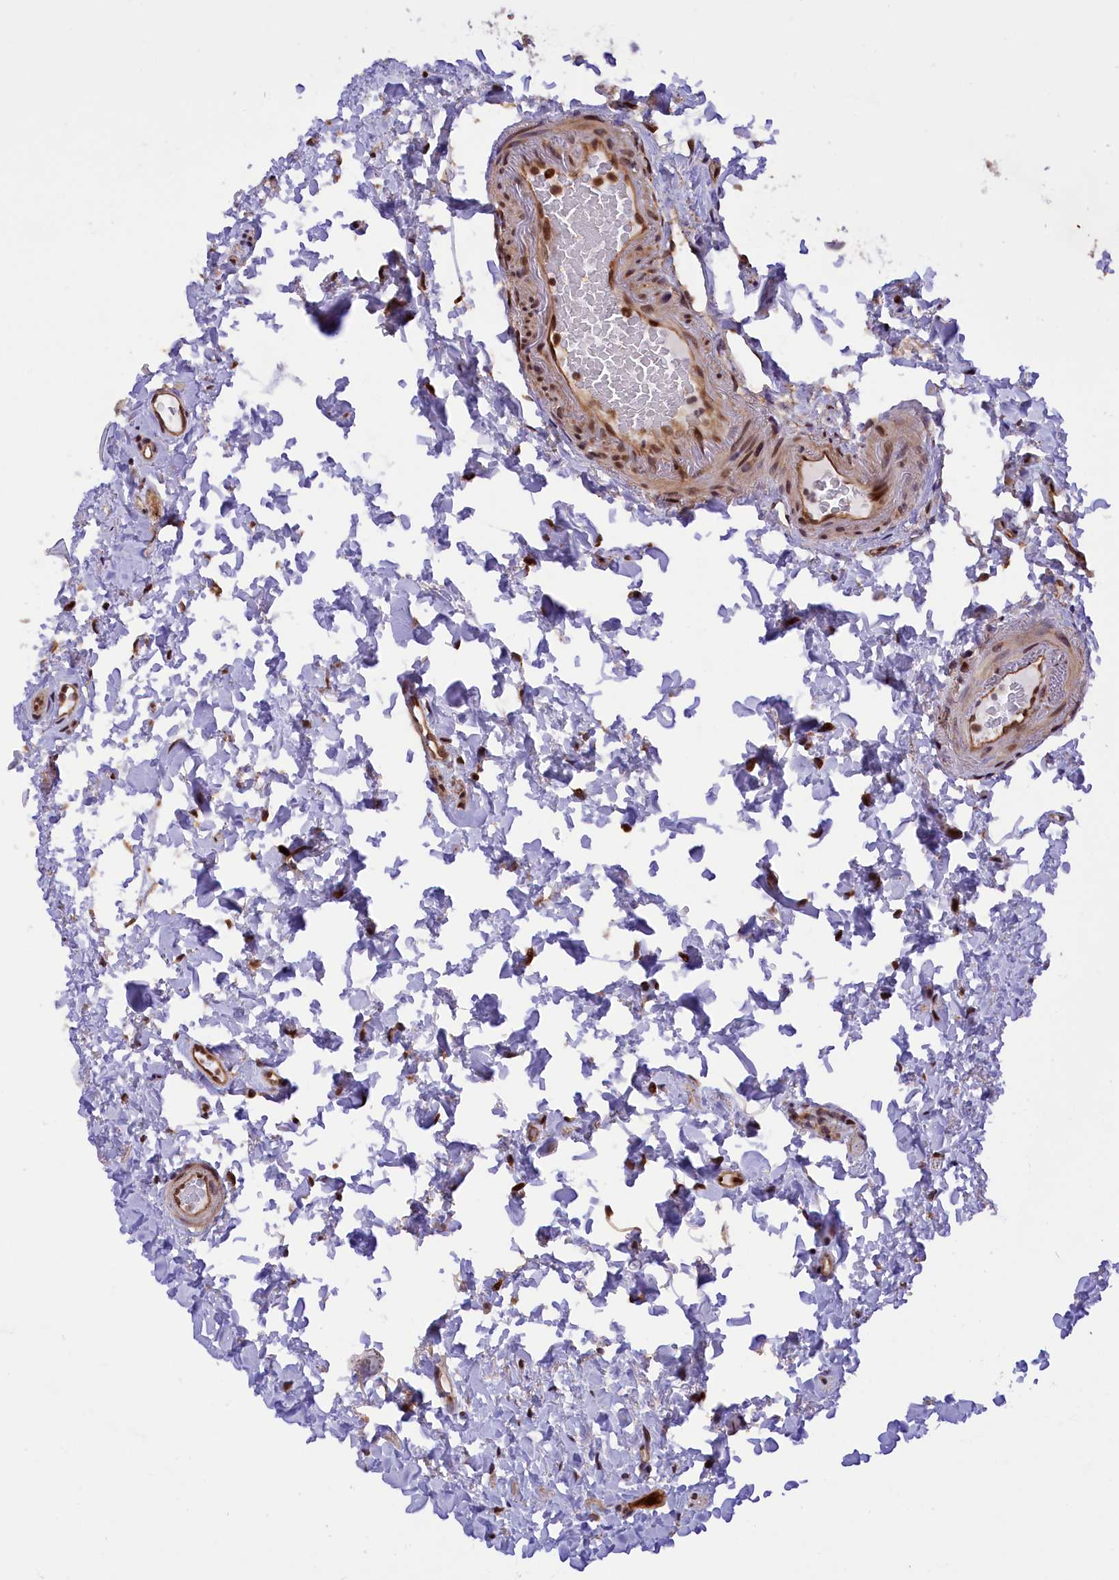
{"staining": {"intensity": "strong", "quantity": ">75%", "location": "cytoplasmic/membranous,nuclear"}, "tissue": "rectum", "cell_type": "Glandular cells", "image_type": "normal", "snomed": [{"axis": "morphology", "description": "Normal tissue, NOS"}, {"axis": "topography", "description": "Rectum"}], "caption": "Immunohistochemical staining of unremarkable human rectum demonstrates >75% levels of strong cytoplasmic/membranous,nuclear protein positivity in approximately >75% of glandular cells. The staining is performed using DAB brown chromogen to label protein expression. The nuclei are counter-stained blue using hematoxylin.", "gene": "SAMD4A", "patient": {"sex": "male", "age": 83}}